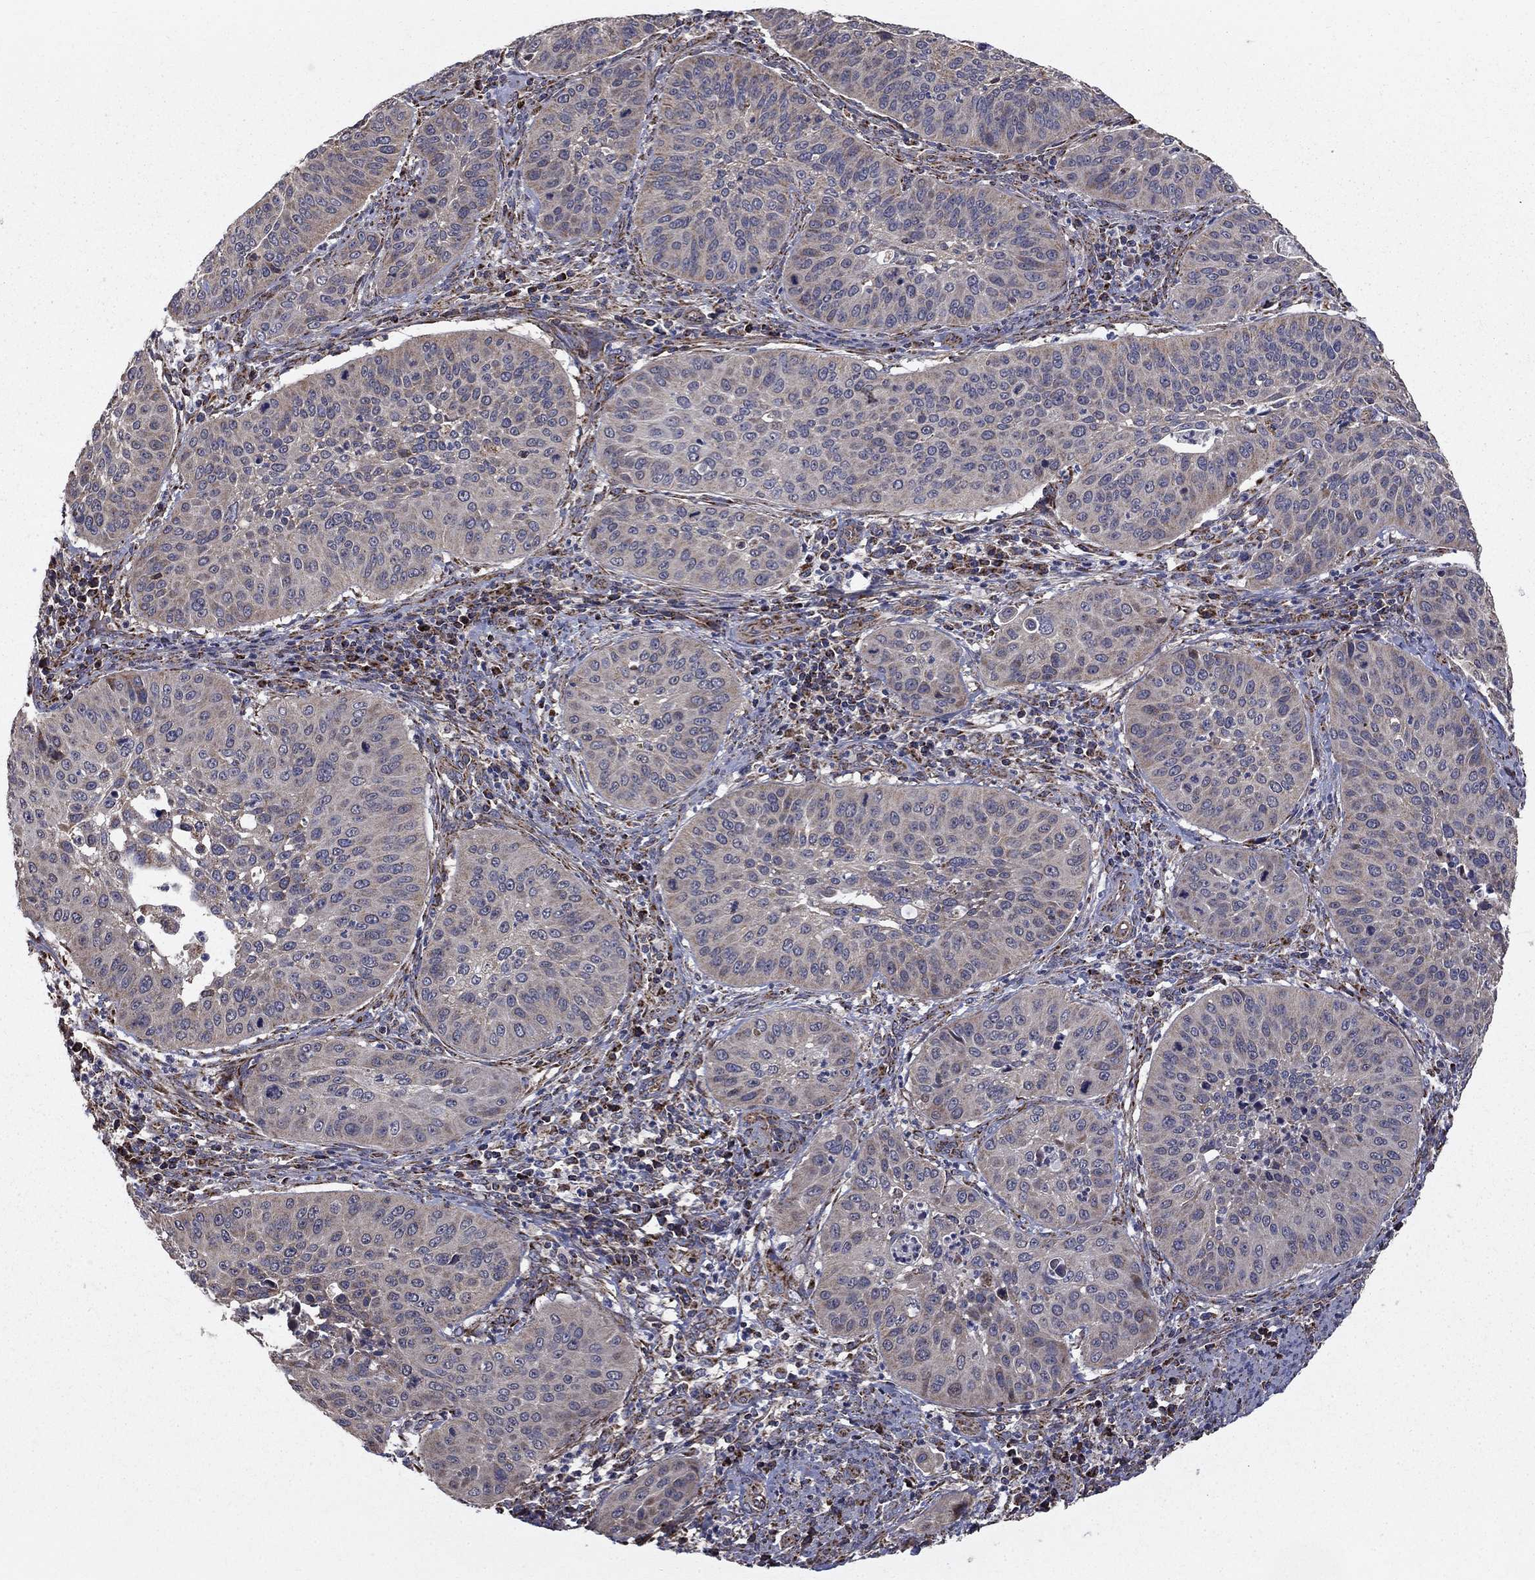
{"staining": {"intensity": "weak", "quantity": "25%-75%", "location": "cytoplasmic/membranous"}, "tissue": "cervical cancer", "cell_type": "Tumor cells", "image_type": "cancer", "snomed": [{"axis": "morphology", "description": "Normal tissue, NOS"}, {"axis": "morphology", "description": "Squamous cell carcinoma, NOS"}, {"axis": "topography", "description": "Cervix"}], "caption": "Tumor cells display weak cytoplasmic/membranous positivity in about 25%-75% of cells in cervical squamous cell carcinoma. (Brightfield microscopy of DAB IHC at high magnification).", "gene": "NDUFS8", "patient": {"sex": "female", "age": 39}}